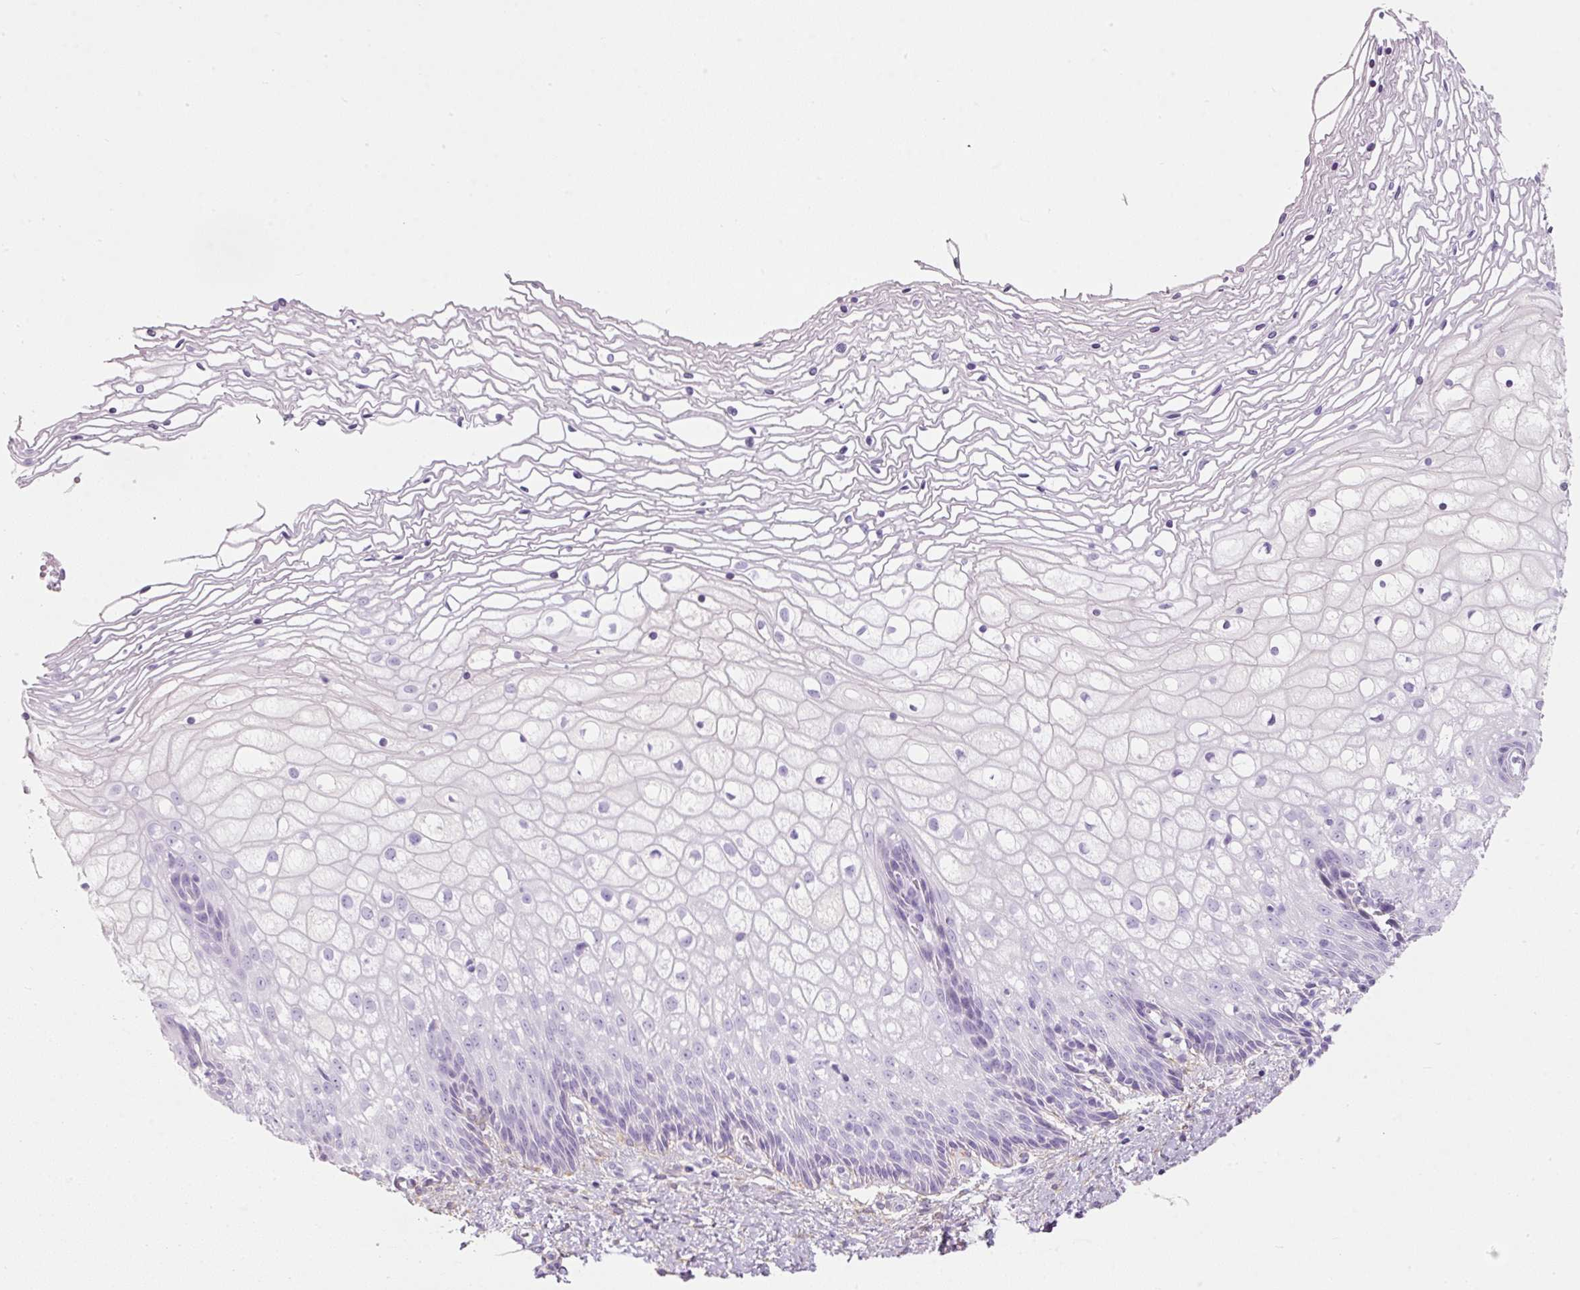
{"staining": {"intensity": "negative", "quantity": "none", "location": "none"}, "tissue": "cervix", "cell_type": "Glandular cells", "image_type": "normal", "snomed": [{"axis": "morphology", "description": "Normal tissue, NOS"}, {"axis": "topography", "description": "Cervix"}], "caption": "This is a histopathology image of immunohistochemistry (IHC) staining of unremarkable cervix, which shows no staining in glandular cells.", "gene": "DNM1", "patient": {"sex": "female", "age": 36}}